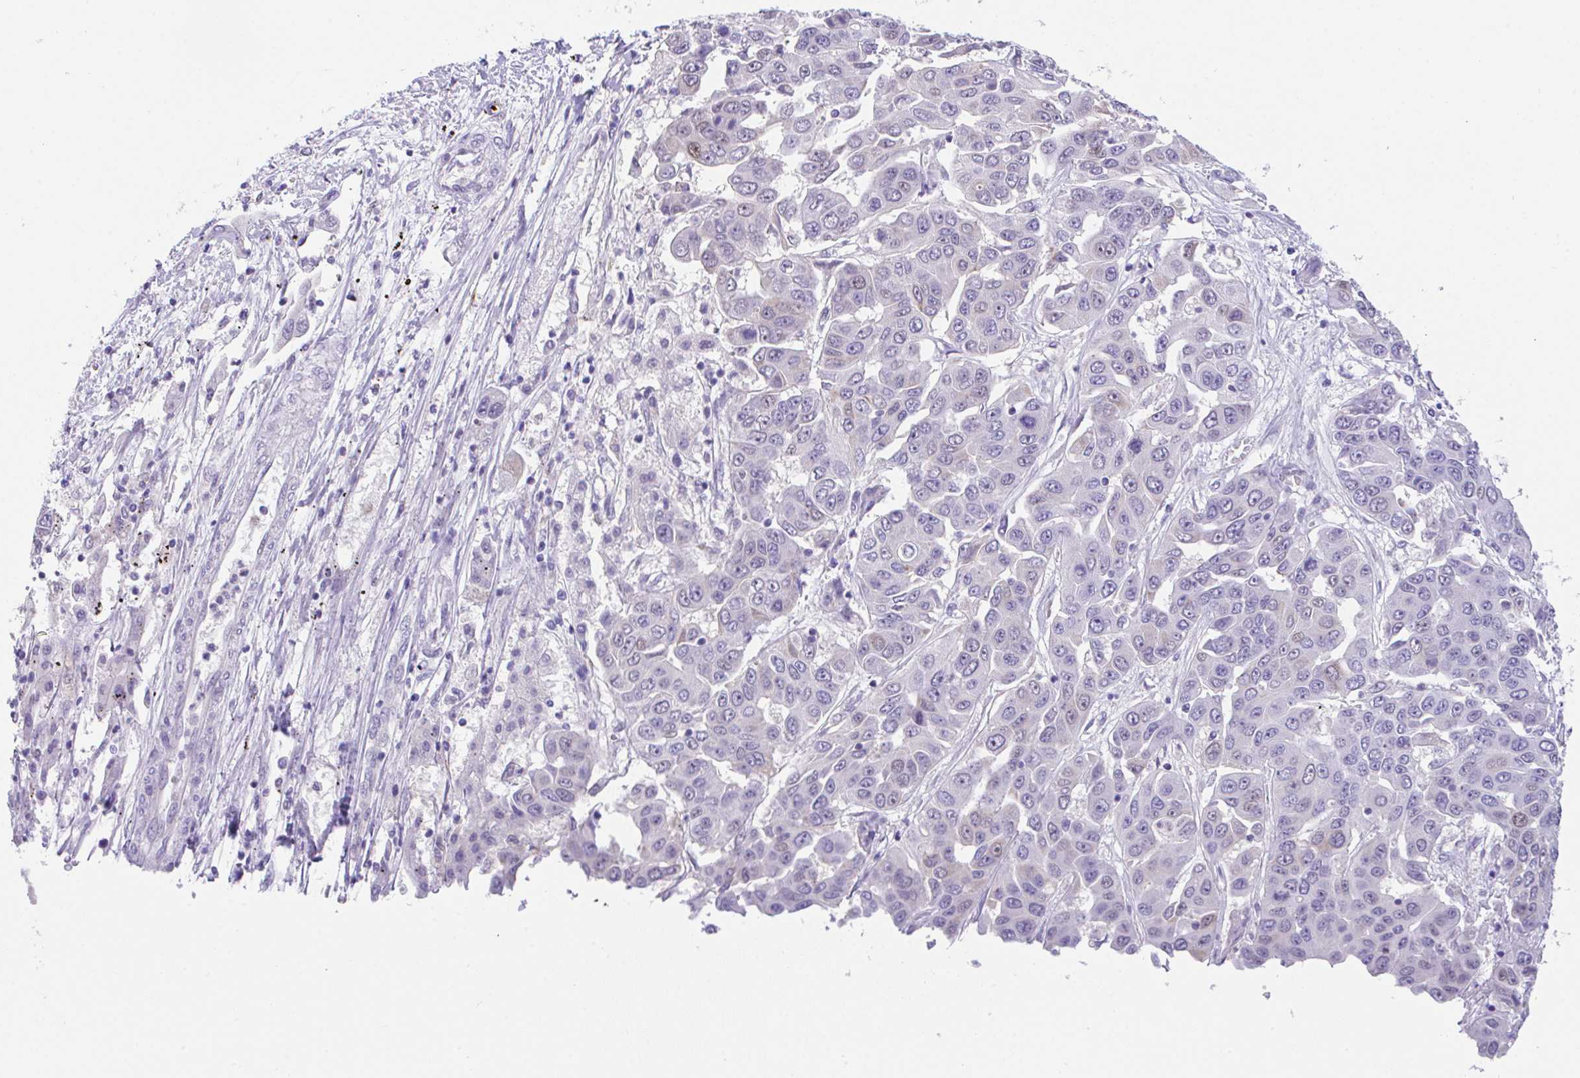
{"staining": {"intensity": "weak", "quantity": "25%-75%", "location": "nuclear"}, "tissue": "liver cancer", "cell_type": "Tumor cells", "image_type": "cancer", "snomed": [{"axis": "morphology", "description": "Cholangiocarcinoma"}, {"axis": "topography", "description": "Liver"}], "caption": "Protein expression analysis of liver cancer exhibits weak nuclear staining in approximately 25%-75% of tumor cells. The staining was performed using DAB (3,3'-diaminobenzidine), with brown indicating positive protein expression. Nuclei are stained blue with hematoxylin.", "gene": "HACD4", "patient": {"sex": "female", "age": 52}}